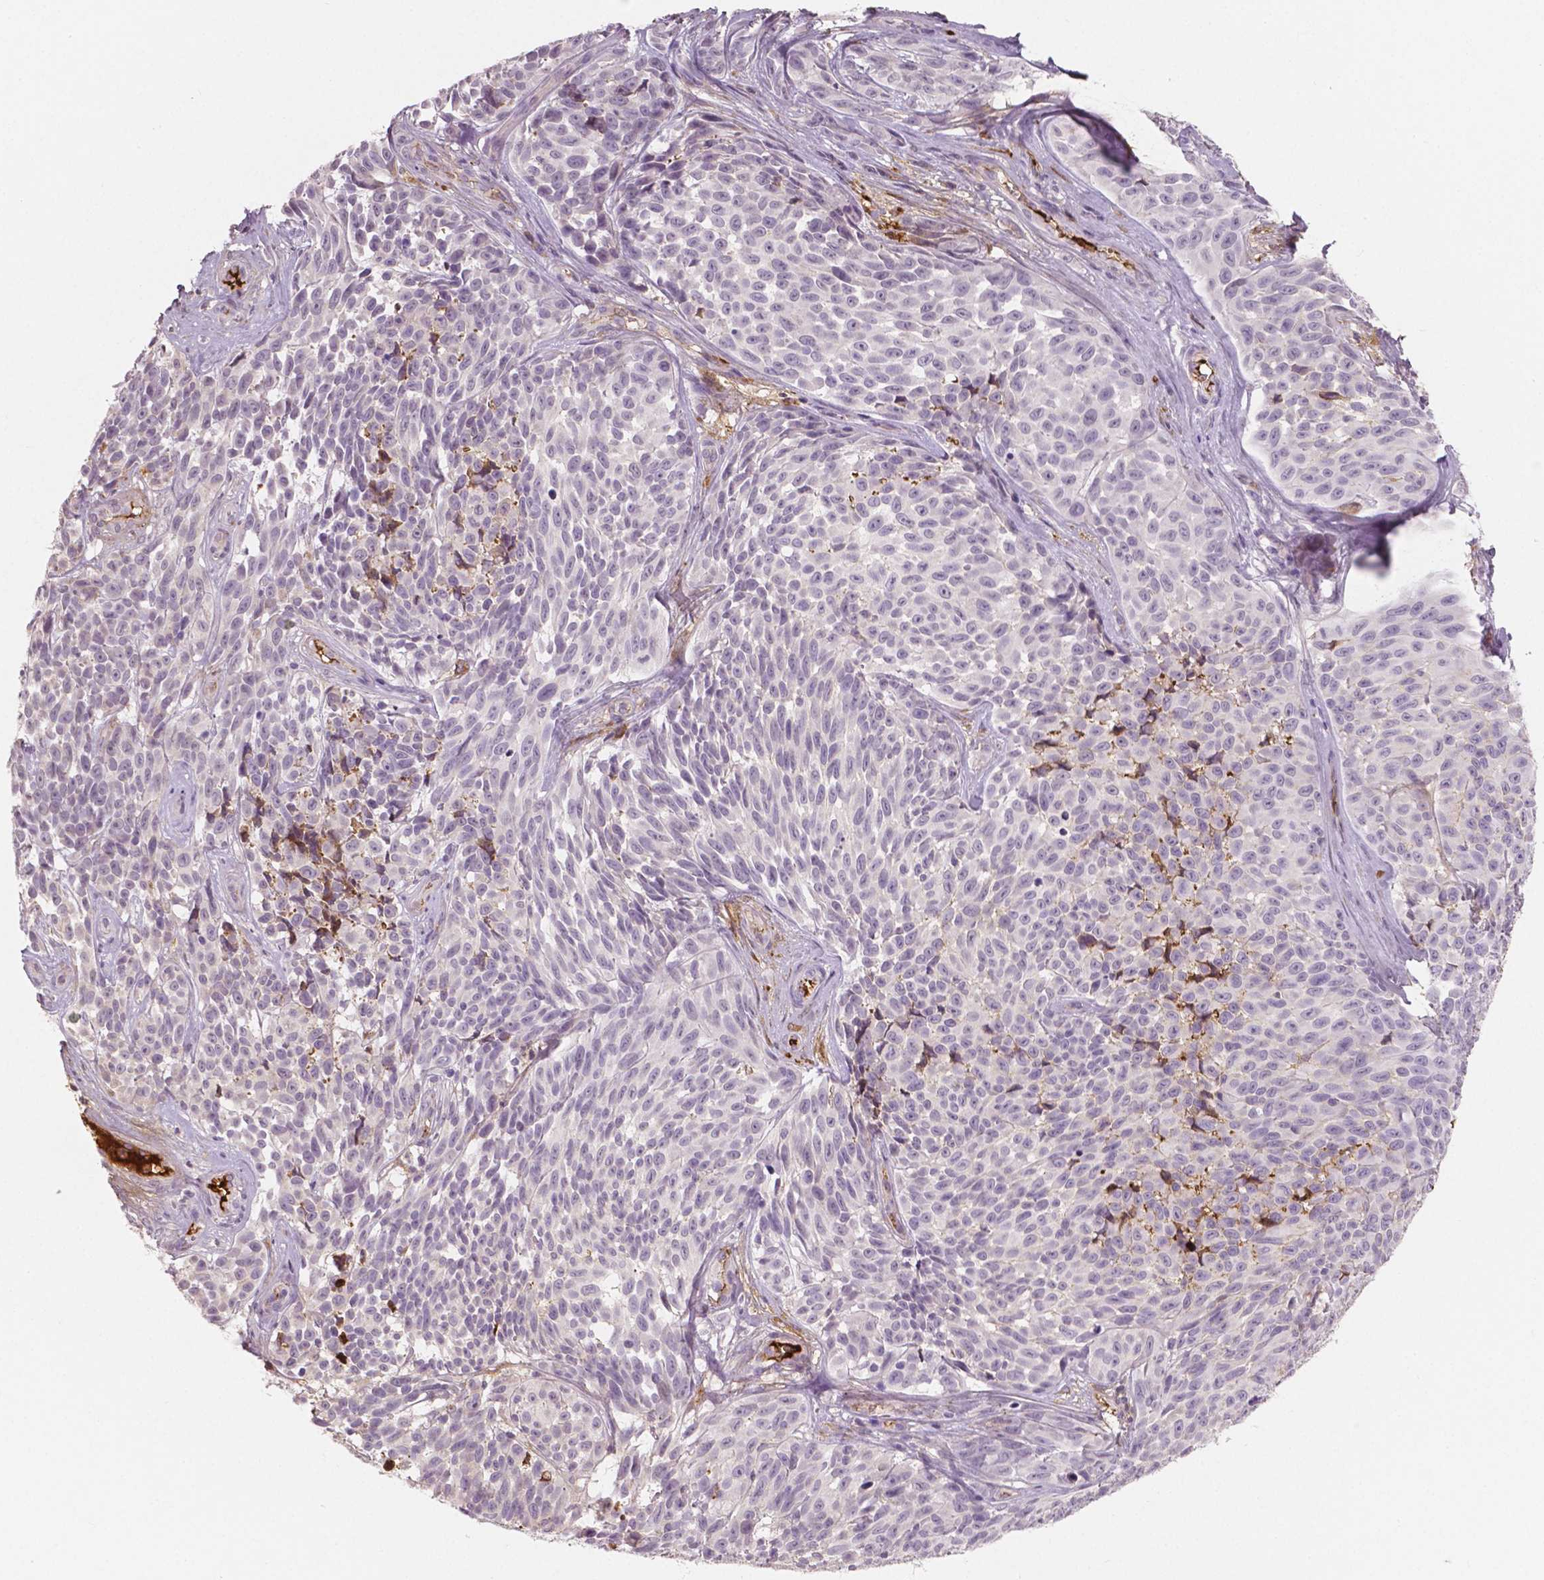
{"staining": {"intensity": "negative", "quantity": "none", "location": "none"}, "tissue": "melanoma", "cell_type": "Tumor cells", "image_type": "cancer", "snomed": [{"axis": "morphology", "description": "Malignant melanoma, NOS"}, {"axis": "topography", "description": "Skin"}], "caption": "This is an IHC image of human malignant melanoma. There is no positivity in tumor cells.", "gene": "APOA4", "patient": {"sex": "female", "age": 88}}